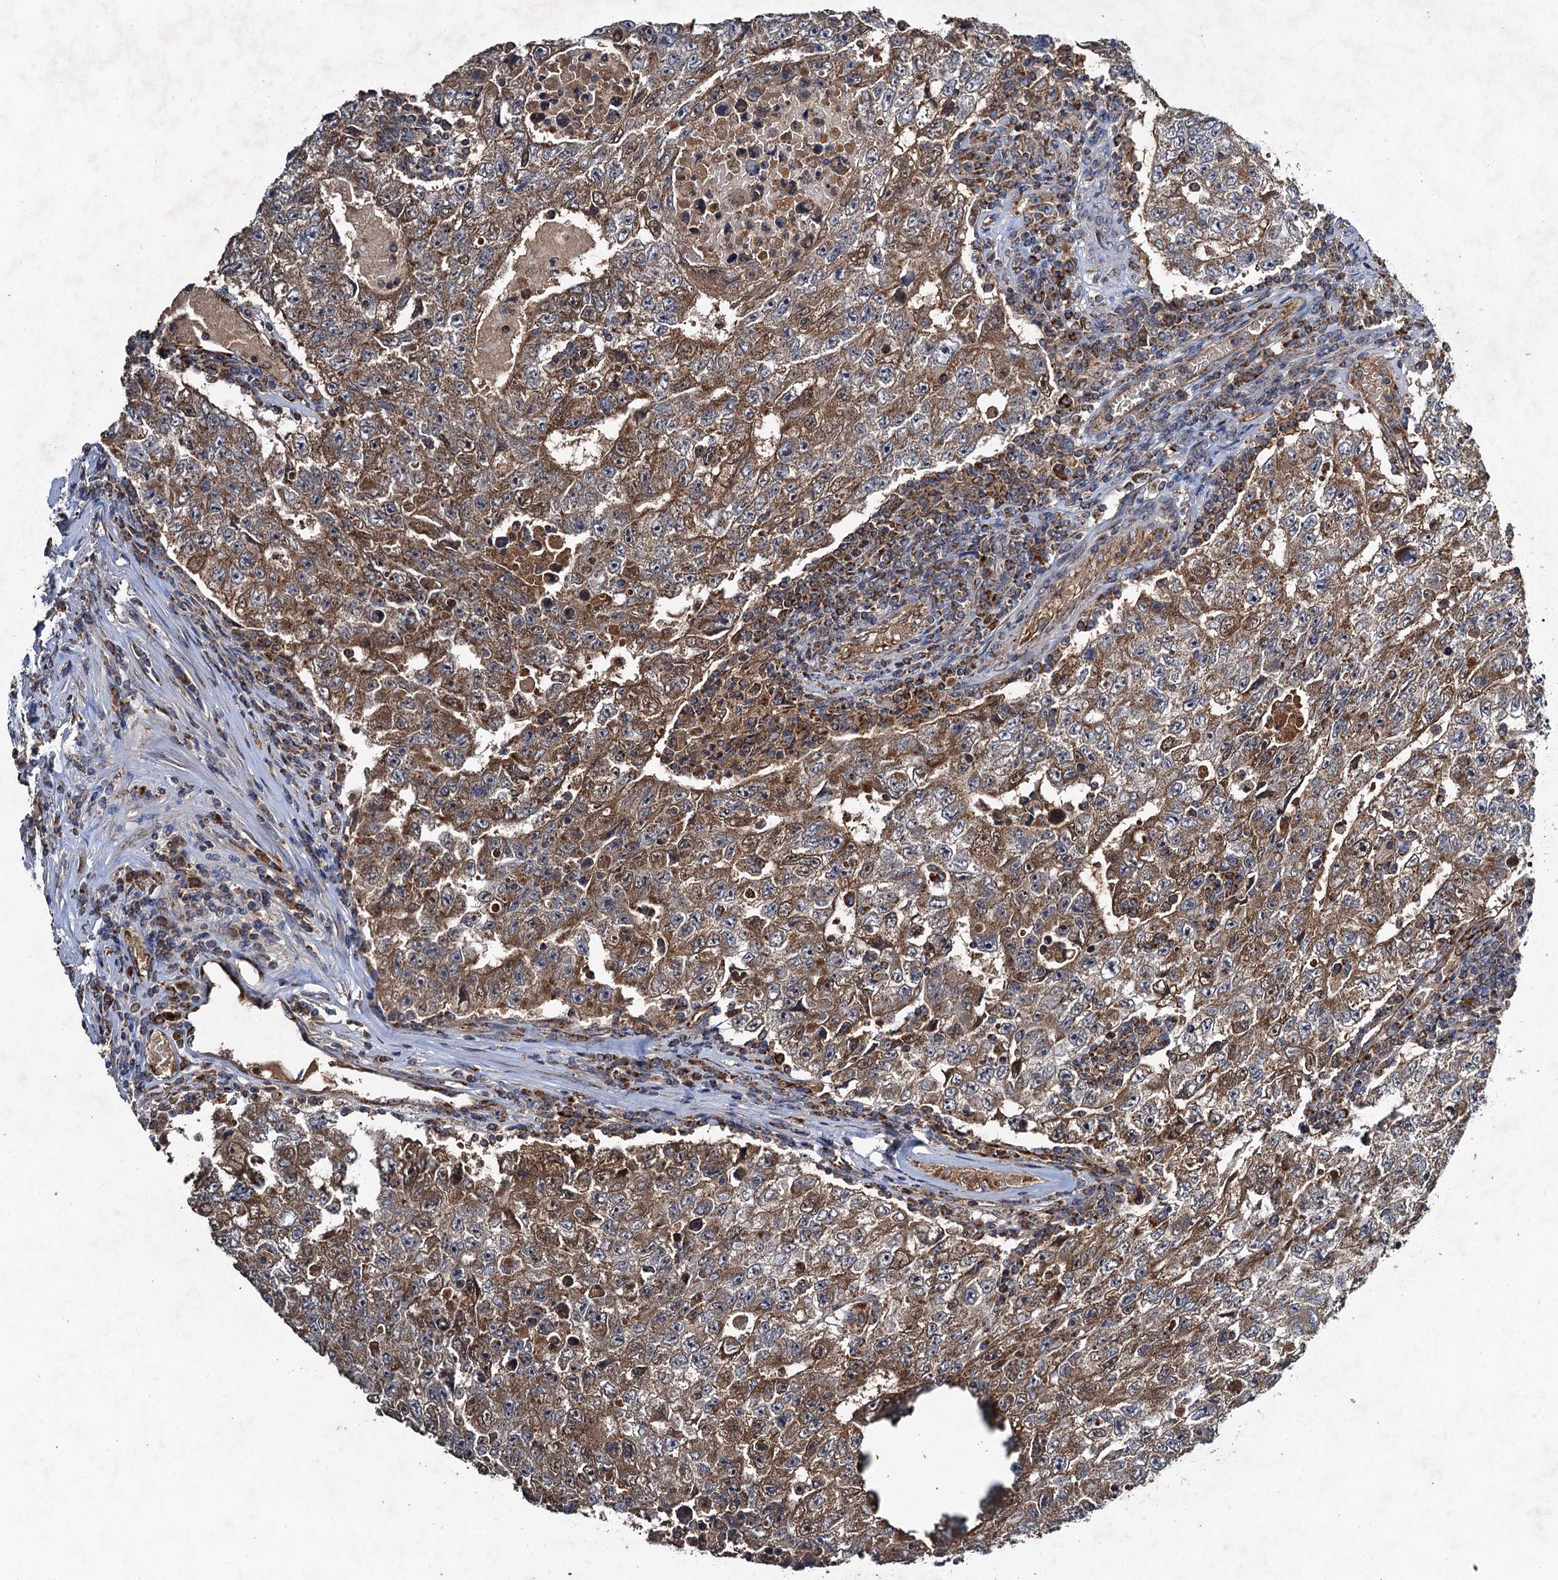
{"staining": {"intensity": "moderate", "quantity": ">75%", "location": "cytoplasmic/membranous"}, "tissue": "testis cancer", "cell_type": "Tumor cells", "image_type": "cancer", "snomed": [{"axis": "morphology", "description": "Carcinoma, Embryonal, NOS"}, {"axis": "topography", "description": "Testis"}], "caption": "The micrograph exhibits staining of embryonal carcinoma (testis), revealing moderate cytoplasmic/membranous protein positivity (brown color) within tumor cells.", "gene": "NDUFA13", "patient": {"sex": "male", "age": 17}}